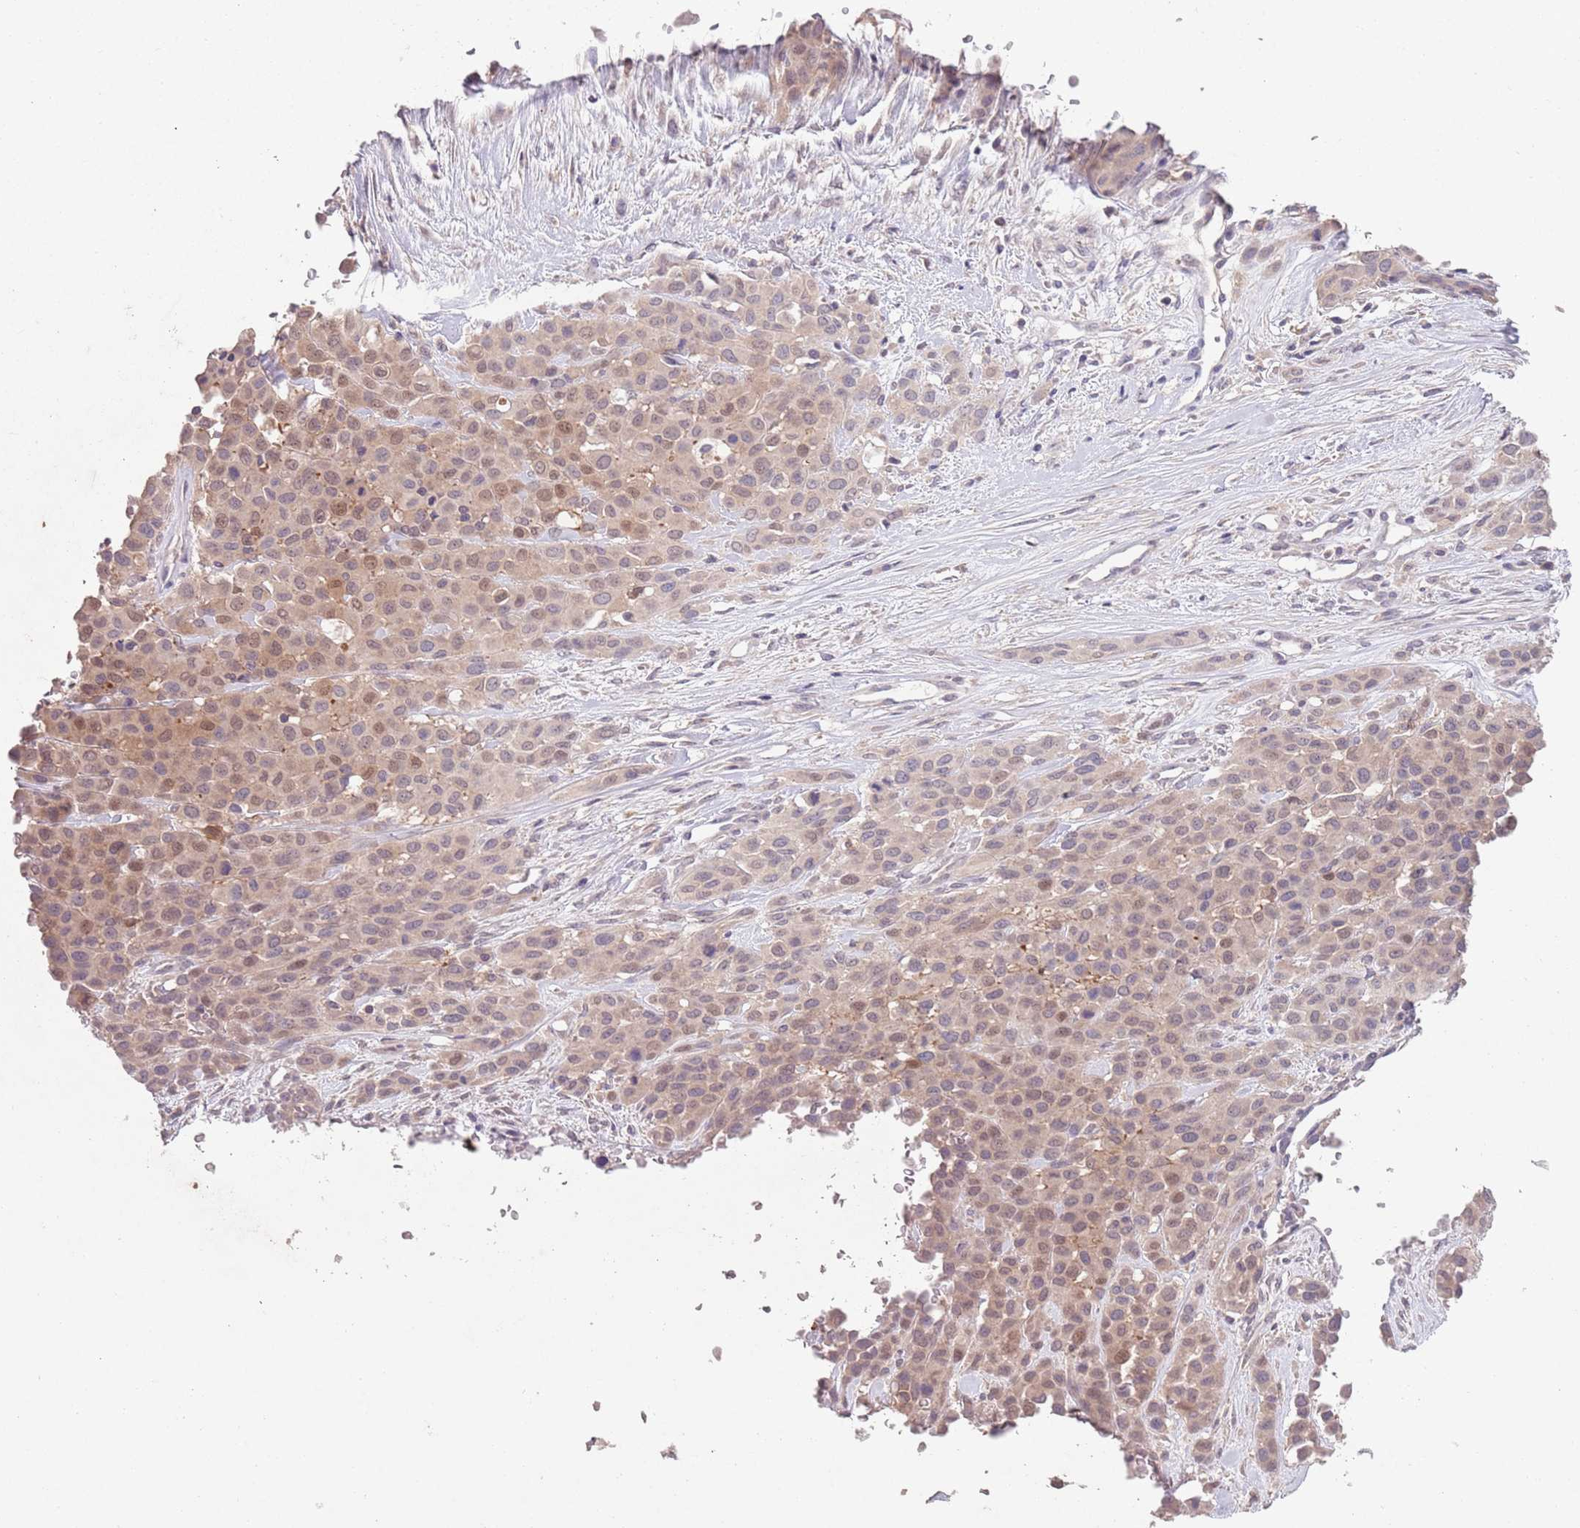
{"staining": {"intensity": "weak", "quantity": ">75%", "location": "cytoplasmic/membranous,nuclear"}, "tissue": "melanoma", "cell_type": "Tumor cells", "image_type": "cancer", "snomed": [{"axis": "morphology", "description": "Malignant melanoma, Metastatic site"}, {"axis": "topography", "description": "Skin"}], "caption": "Protein positivity by immunohistochemistry (IHC) exhibits weak cytoplasmic/membranous and nuclear positivity in approximately >75% of tumor cells in malignant melanoma (metastatic site).", "gene": "NRDE2", "patient": {"sex": "female", "age": 81}}